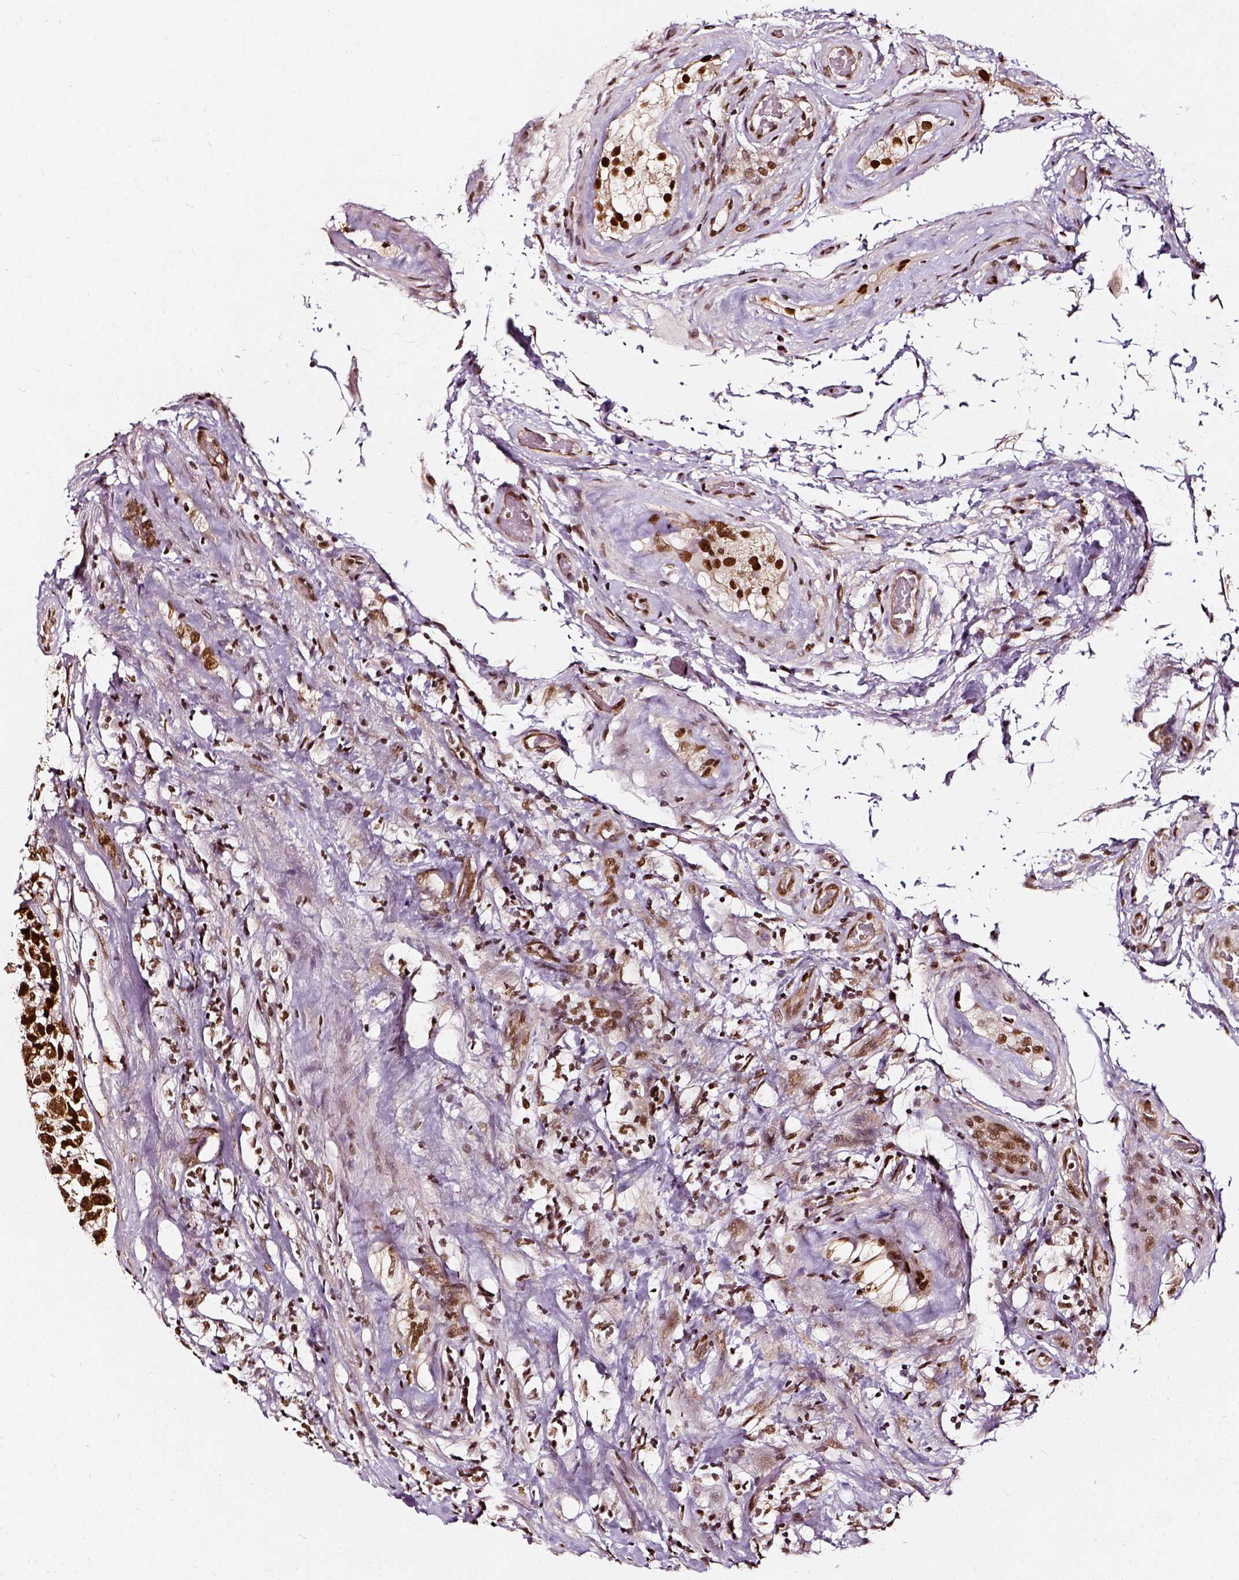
{"staining": {"intensity": "strong", "quantity": ">75%", "location": "nuclear"}, "tissue": "testis cancer", "cell_type": "Tumor cells", "image_type": "cancer", "snomed": [{"axis": "morphology", "description": "Seminoma, NOS"}, {"axis": "morphology", "description": "Carcinoma, Embryonal, NOS"}, {"axis": "topography", "description": "Testis"}], "caption": "About >75% of tumor cells in testis cancer display strong nuclear protein staining as visualized by brown immunohistochemical staining.", "gene": "NACC1", "patient": {"sex": "male", "age": 41}}